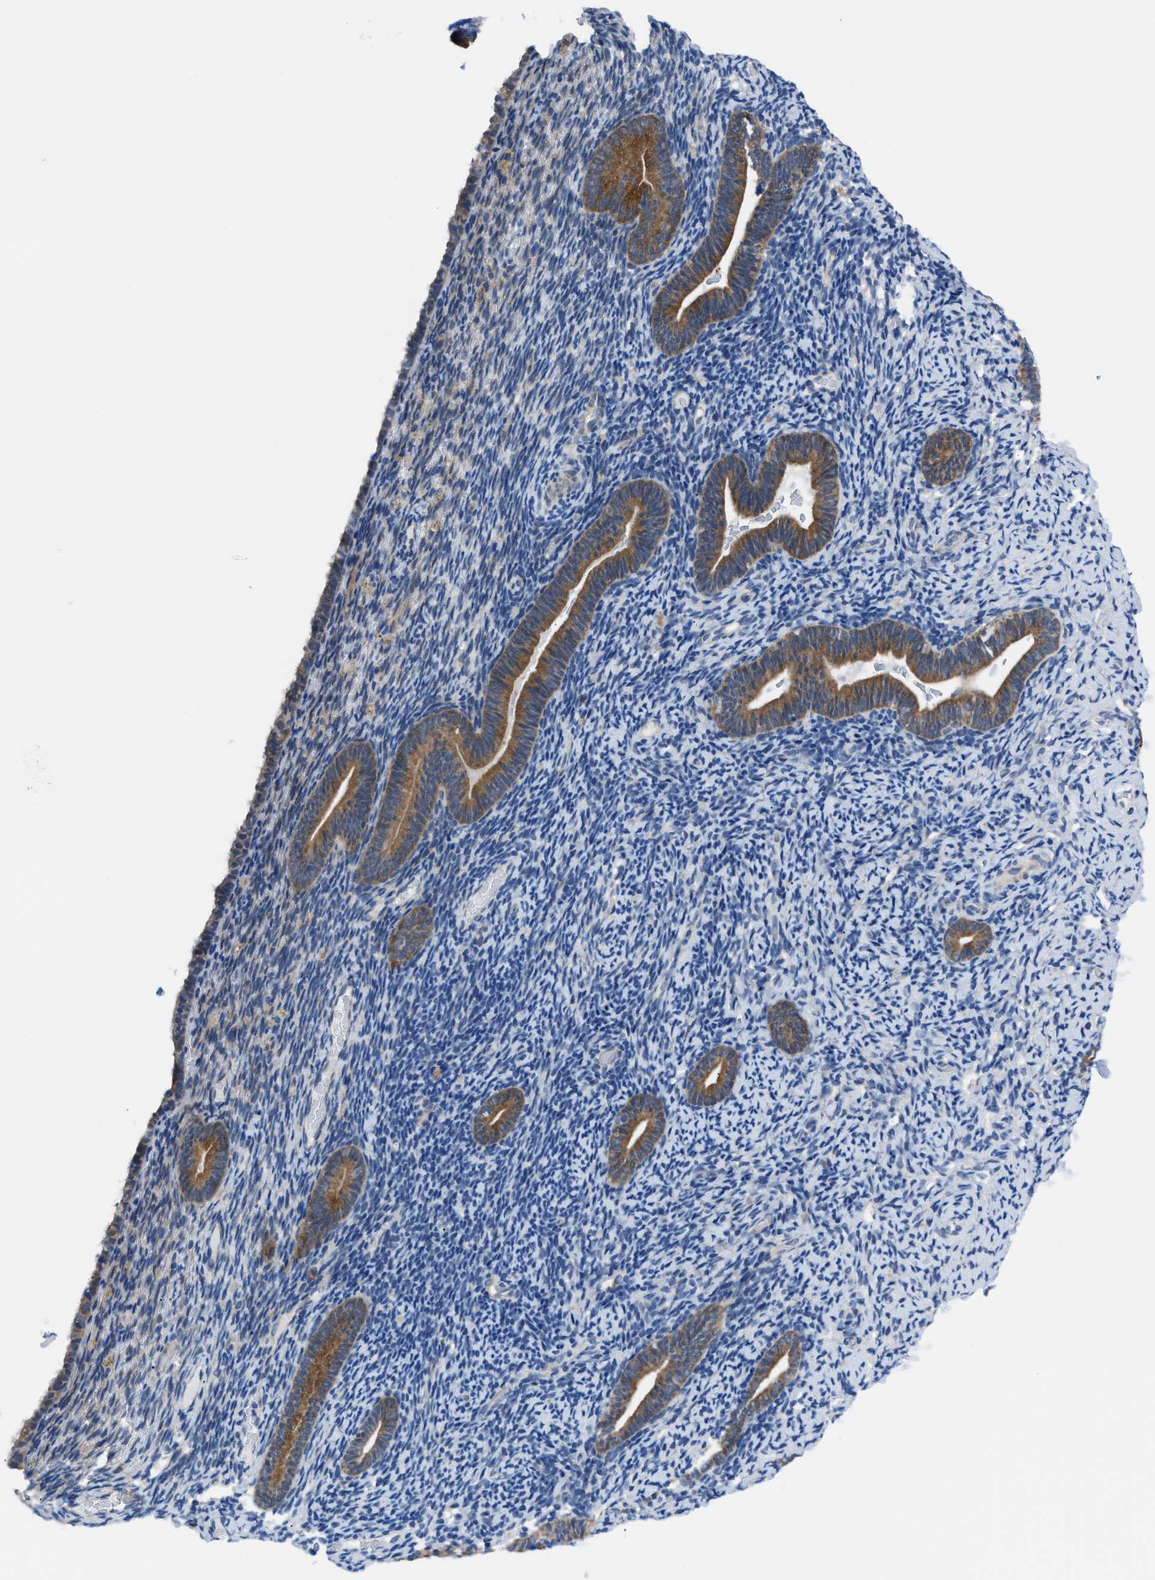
{"staining": {"intensity": "negative", "quantity": "none", "location": "none"}, "tissue": "endometrium", "cell_type": "Cells in endometrial stroma", "image_type": "normal", "snomed": [{"axis": "morphology", "description": "Normal tissue, NOS"}, {"axis": "topography", "description": "Endometrium"}], "caption": "Micrograph shows no protein staining in cells in endometrial stroma of normal endometrium.", "gene": "TMEM45B", "patient": {"sex": "female", "age": 51}}